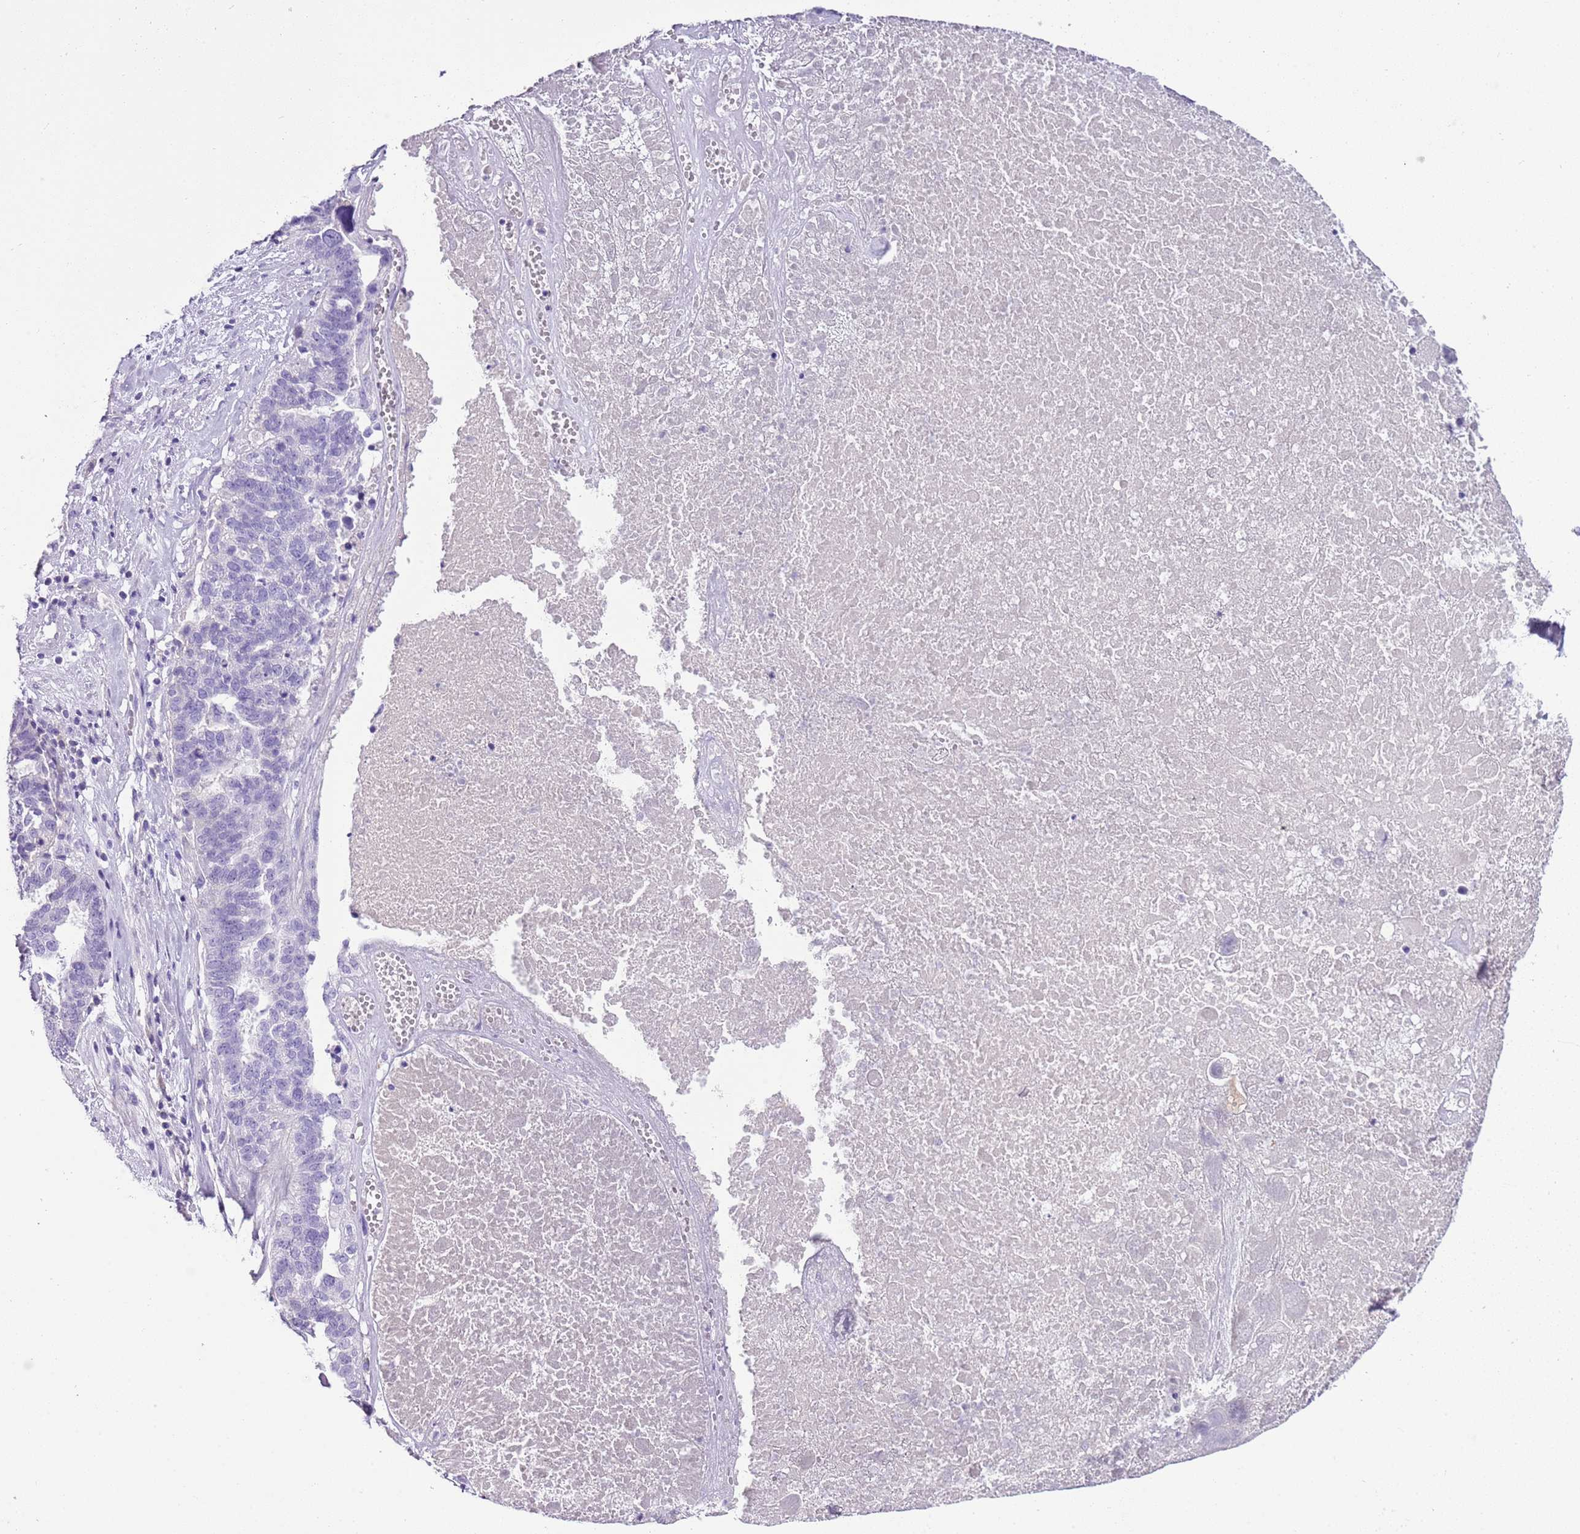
{"staining": {"intensity": "negative", "quantity": "none", "location": "none"}, "tissue": "ovarian cancer", "cell_type": "Tumor cells", "image_type": "cancer", "snomed": [{"axis": "morphology", "description": "Cystadenocarcinoma, serous, NOS"}, {"axis": "topography", "description": "Ovary"}], "caption": "A histopathology image of ovarian cancer (serous cystadenocarcinoma) stained for a protein demonstrates no brown staining in tumor cells.", "gene": "IGKV3D-11", "patient": {"sex": "female", "age": 59}}